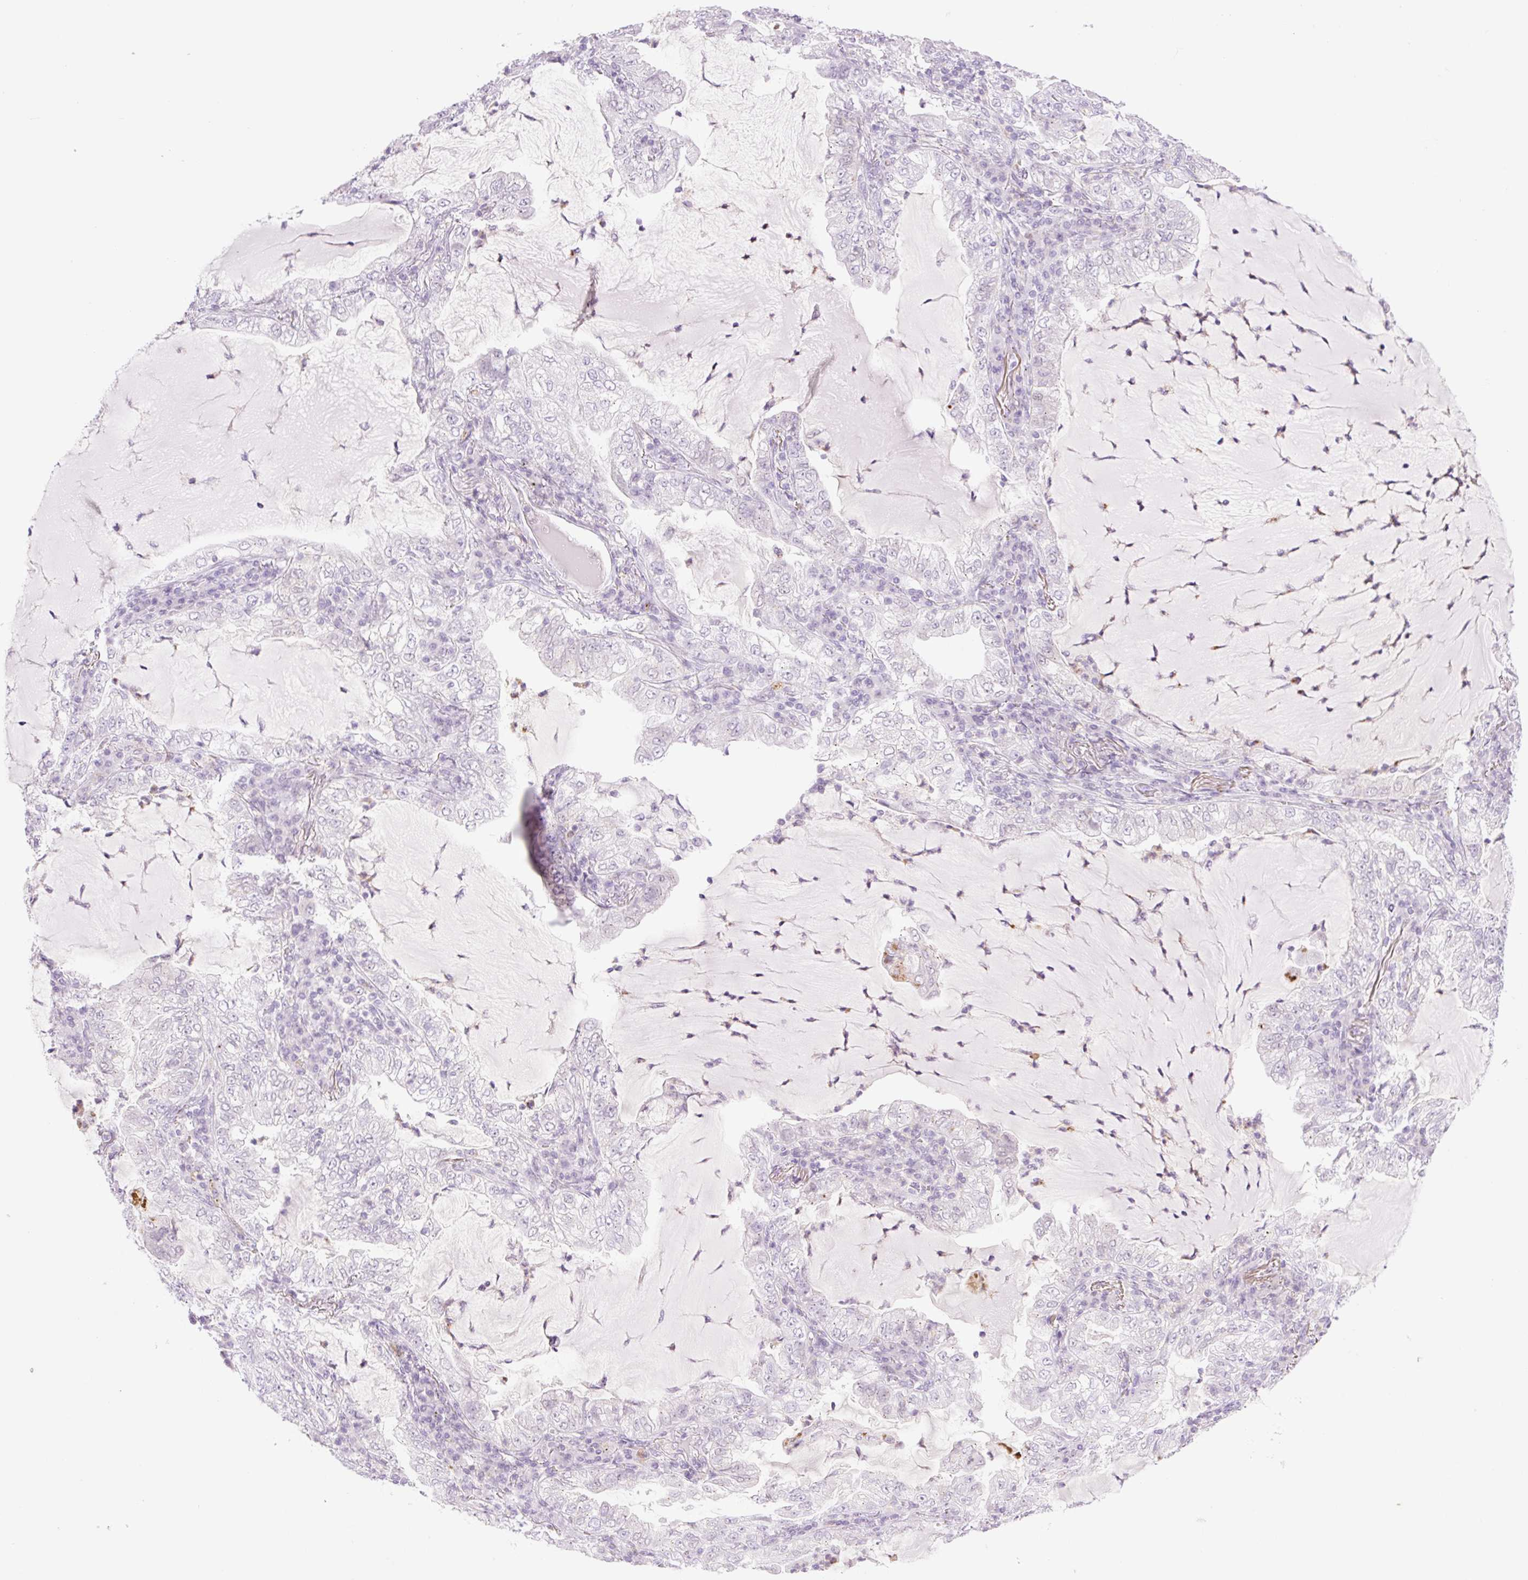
{"staining": {"intensity": "negative", "quantity": "none", "location": "none"}, "tissue": "lung cancer", "cell_type": "Tumor cells", "image_type": "cancer", "snomed": [{"axis": "morphology", "description": "Adenocarcinoma, NOS"}, {"axis": "topography", "description": "Lung"}], "caption": "Tumor cells show no significant protein positivity in adenocarcinoma (lung).", "gene": "TBX15", "patient": {"sex": "female", "age": 73}}